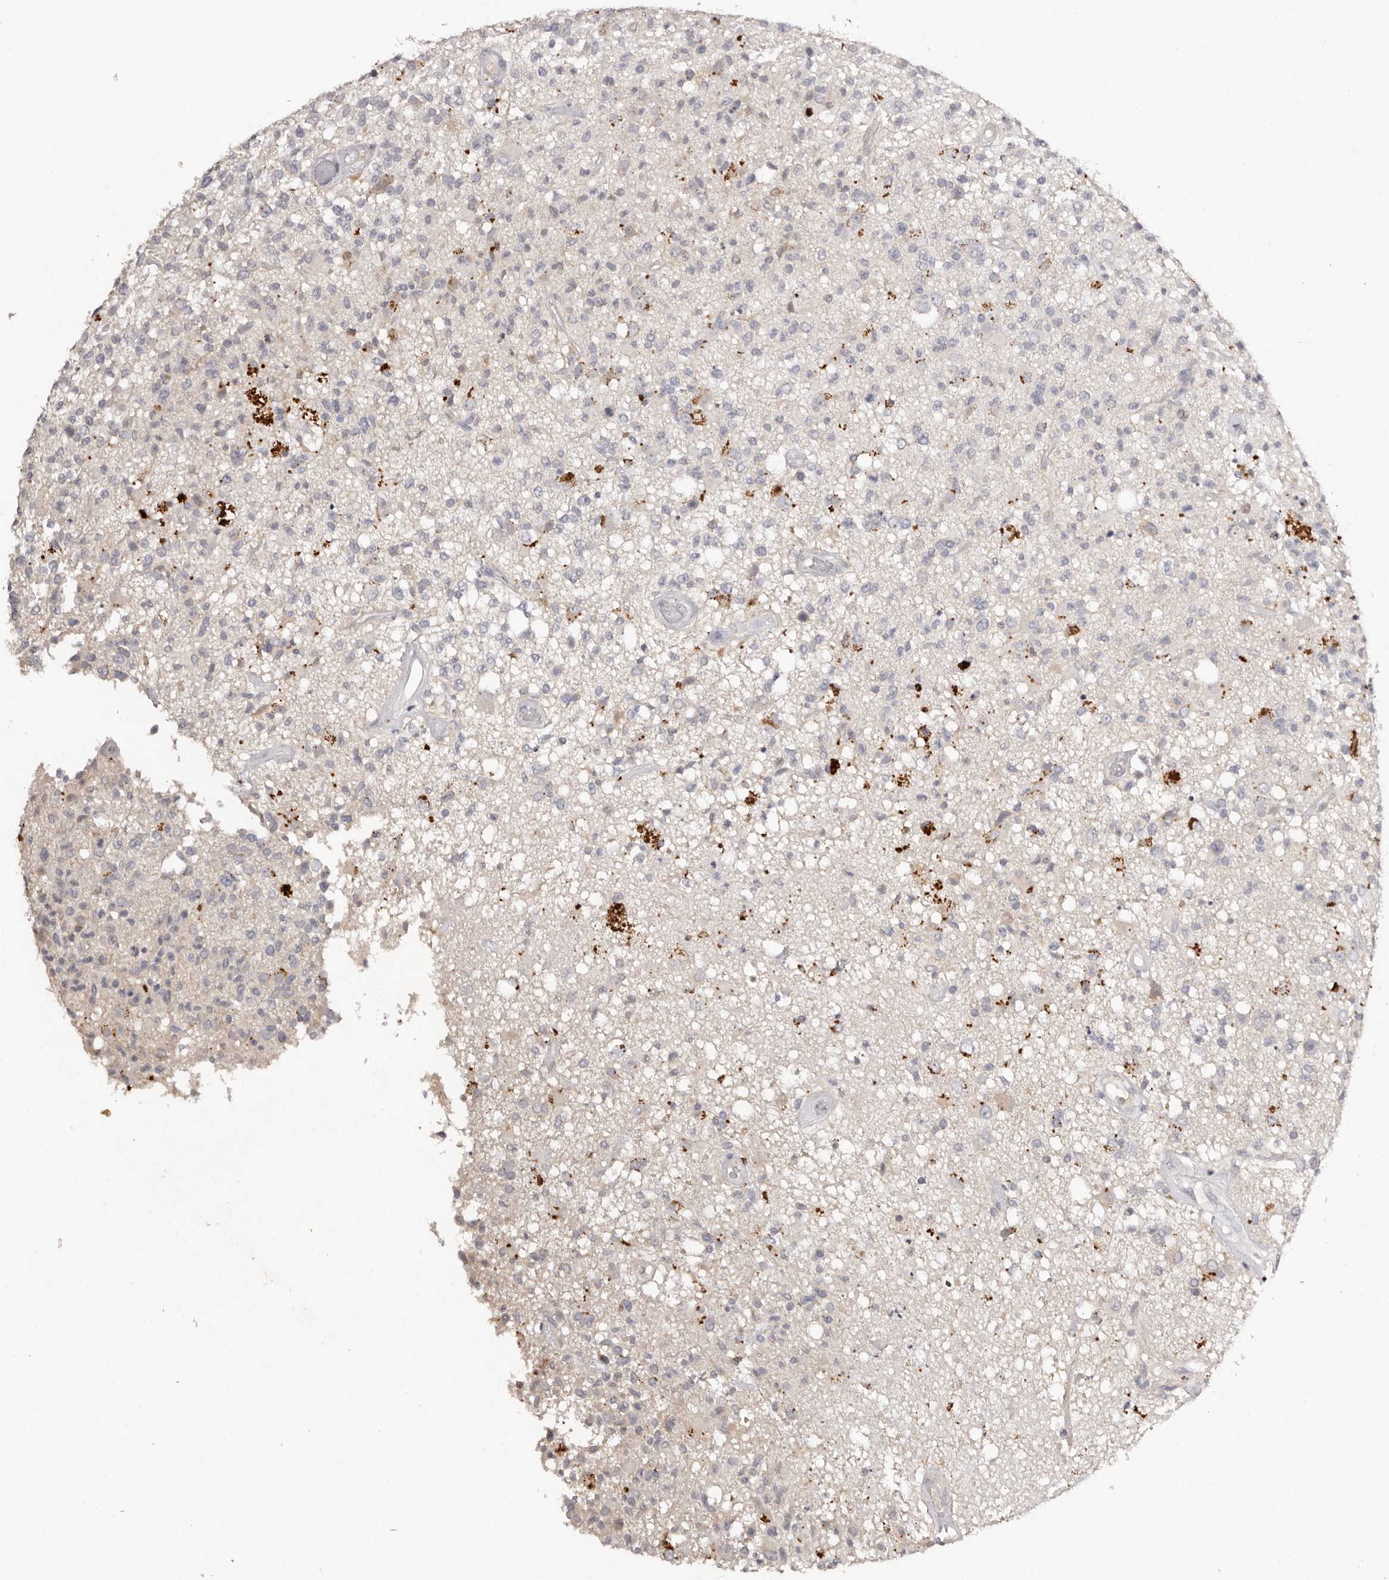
{"staining": {"intensity": "negative", "quantity": "none", "location": "none"}, "tissue": "glioma", "cell_type": "Tumor cells", "image_type": "cancer", "snomed": [{"axis": "morphology", "description": "Glioma, malignant, High grade"}, {"axis": "morphology", "description": "Glioblastoma, NOS"}, {"axis": "topography", "description": "Brain"}], "caption": "Tumor cells are negative for brown protein staining in glioma.", "gene": "SCUBE2", "patient": {"sex": "male", "age": 60}}